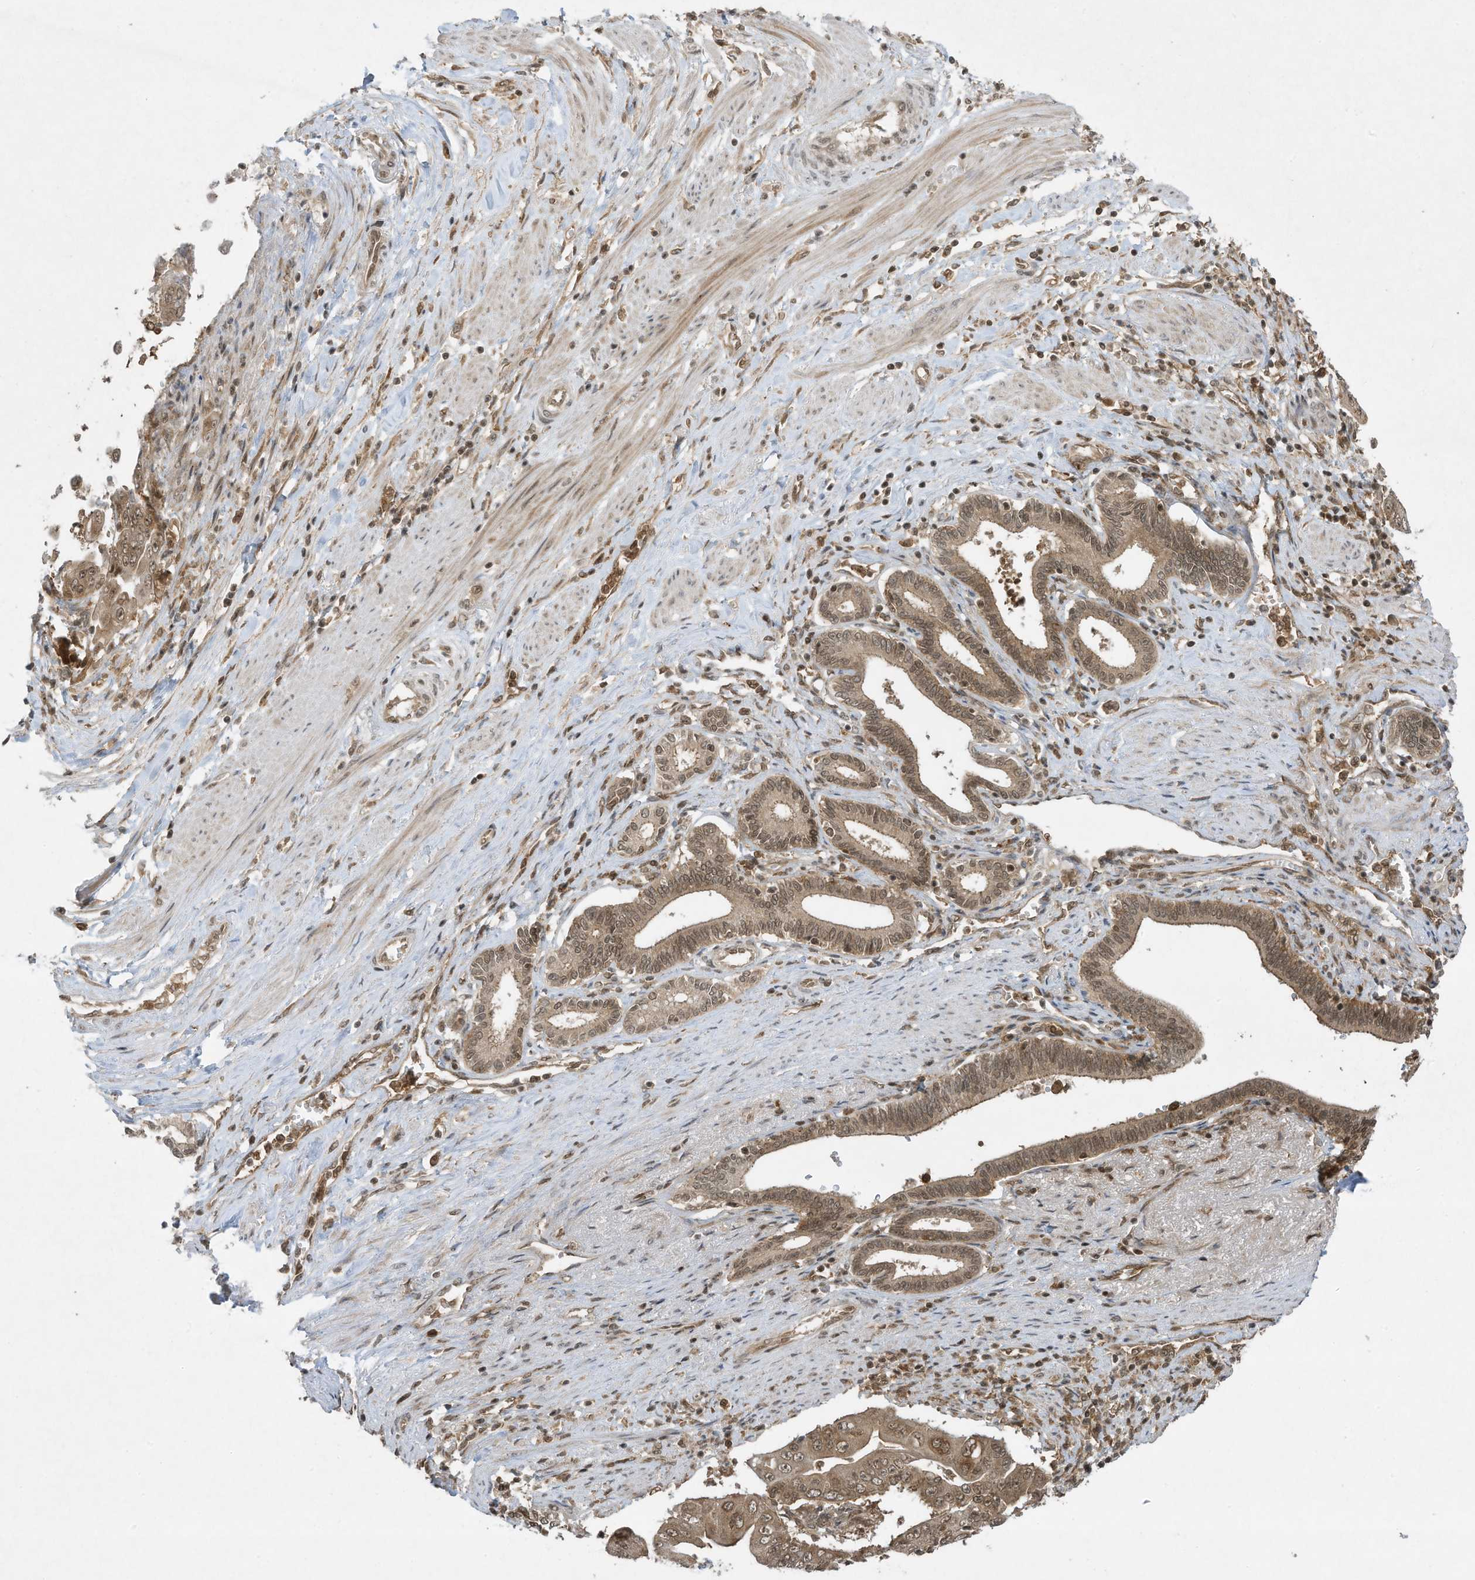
{"staining": {"intensity": "moderate", "quantity": ">75%", "location": "cytoplasmic/membranous,nuclear"}, "tissue": "pancreatic cancer", "cell_type": "Tumor cells", "image_type": "cancer", "snomed": [{"axis": "morphology", "description": "Adenocarcinoma, NOS"}, {"axis": "topography", "description": "Pancreas"}], "caption": "There is medium levels of moderate cytoplasmic/membranous and nuclear expression in tumor cells of pancreatic adenocarcinoma, as demonstrated by immunohistochemical staining (brown color).", "gene": "CERT1", "patient": {"sex": "female", "age": 77}}